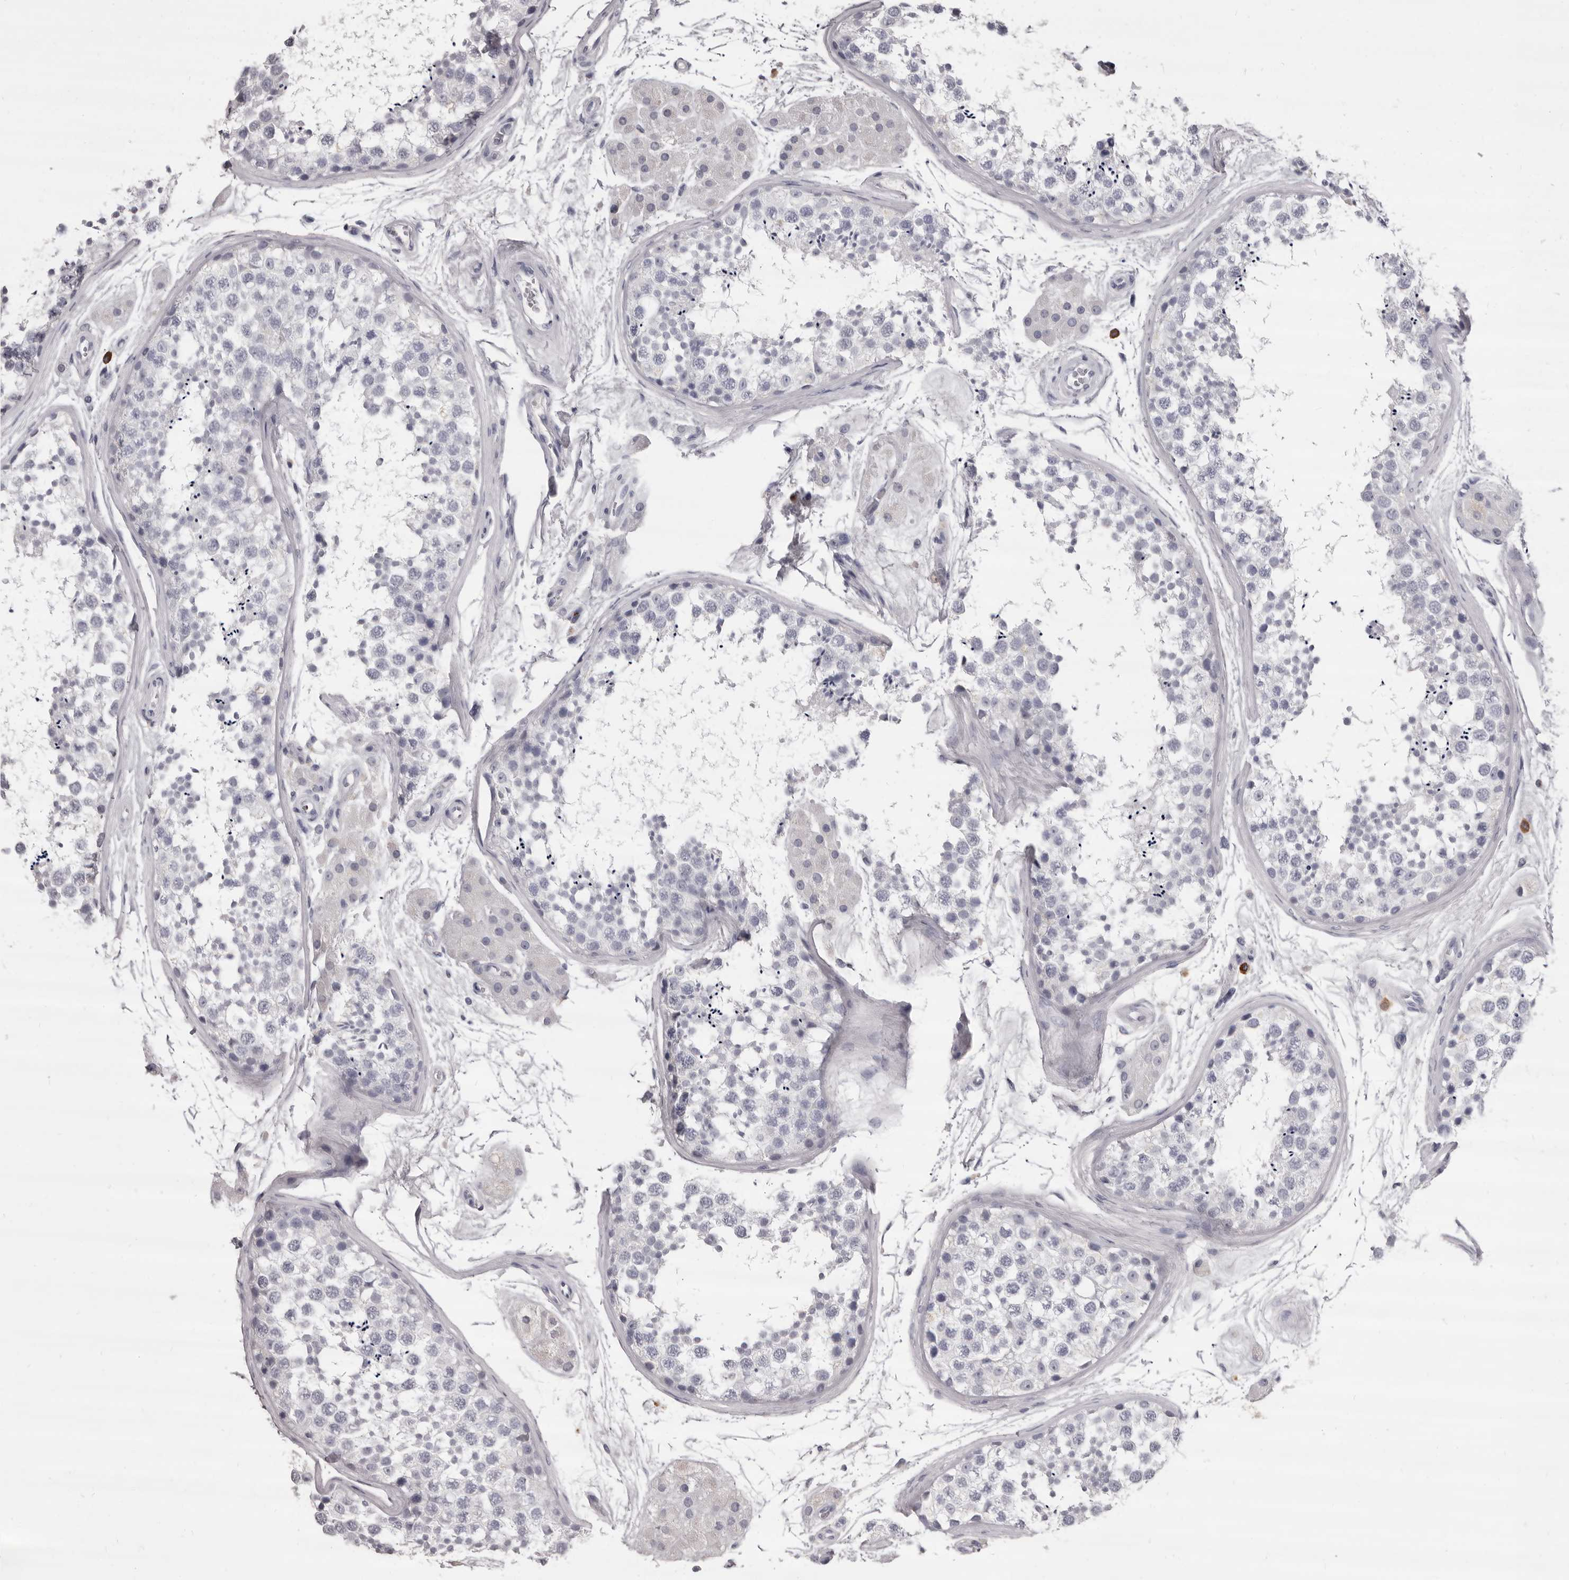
{"staining": {"intensity": "negative", "quantity": "none", "location": "none"}, "tissue": "testis", "cell_type": "Cells in seminiferous ducts", "image_type": "normal", "snomed": [{"axis": "morphology", "description": "Normal tissue, NOS"}, {"axis": "topography", "description": "Testis"}], "caption": "Human testis stained for a protein using immunohistochemistry (IHC) demonstrates no positivity in cells in seminiferous ducts.", "gene": "GZMH", "patient": {"sex": "male", "age": 56}}